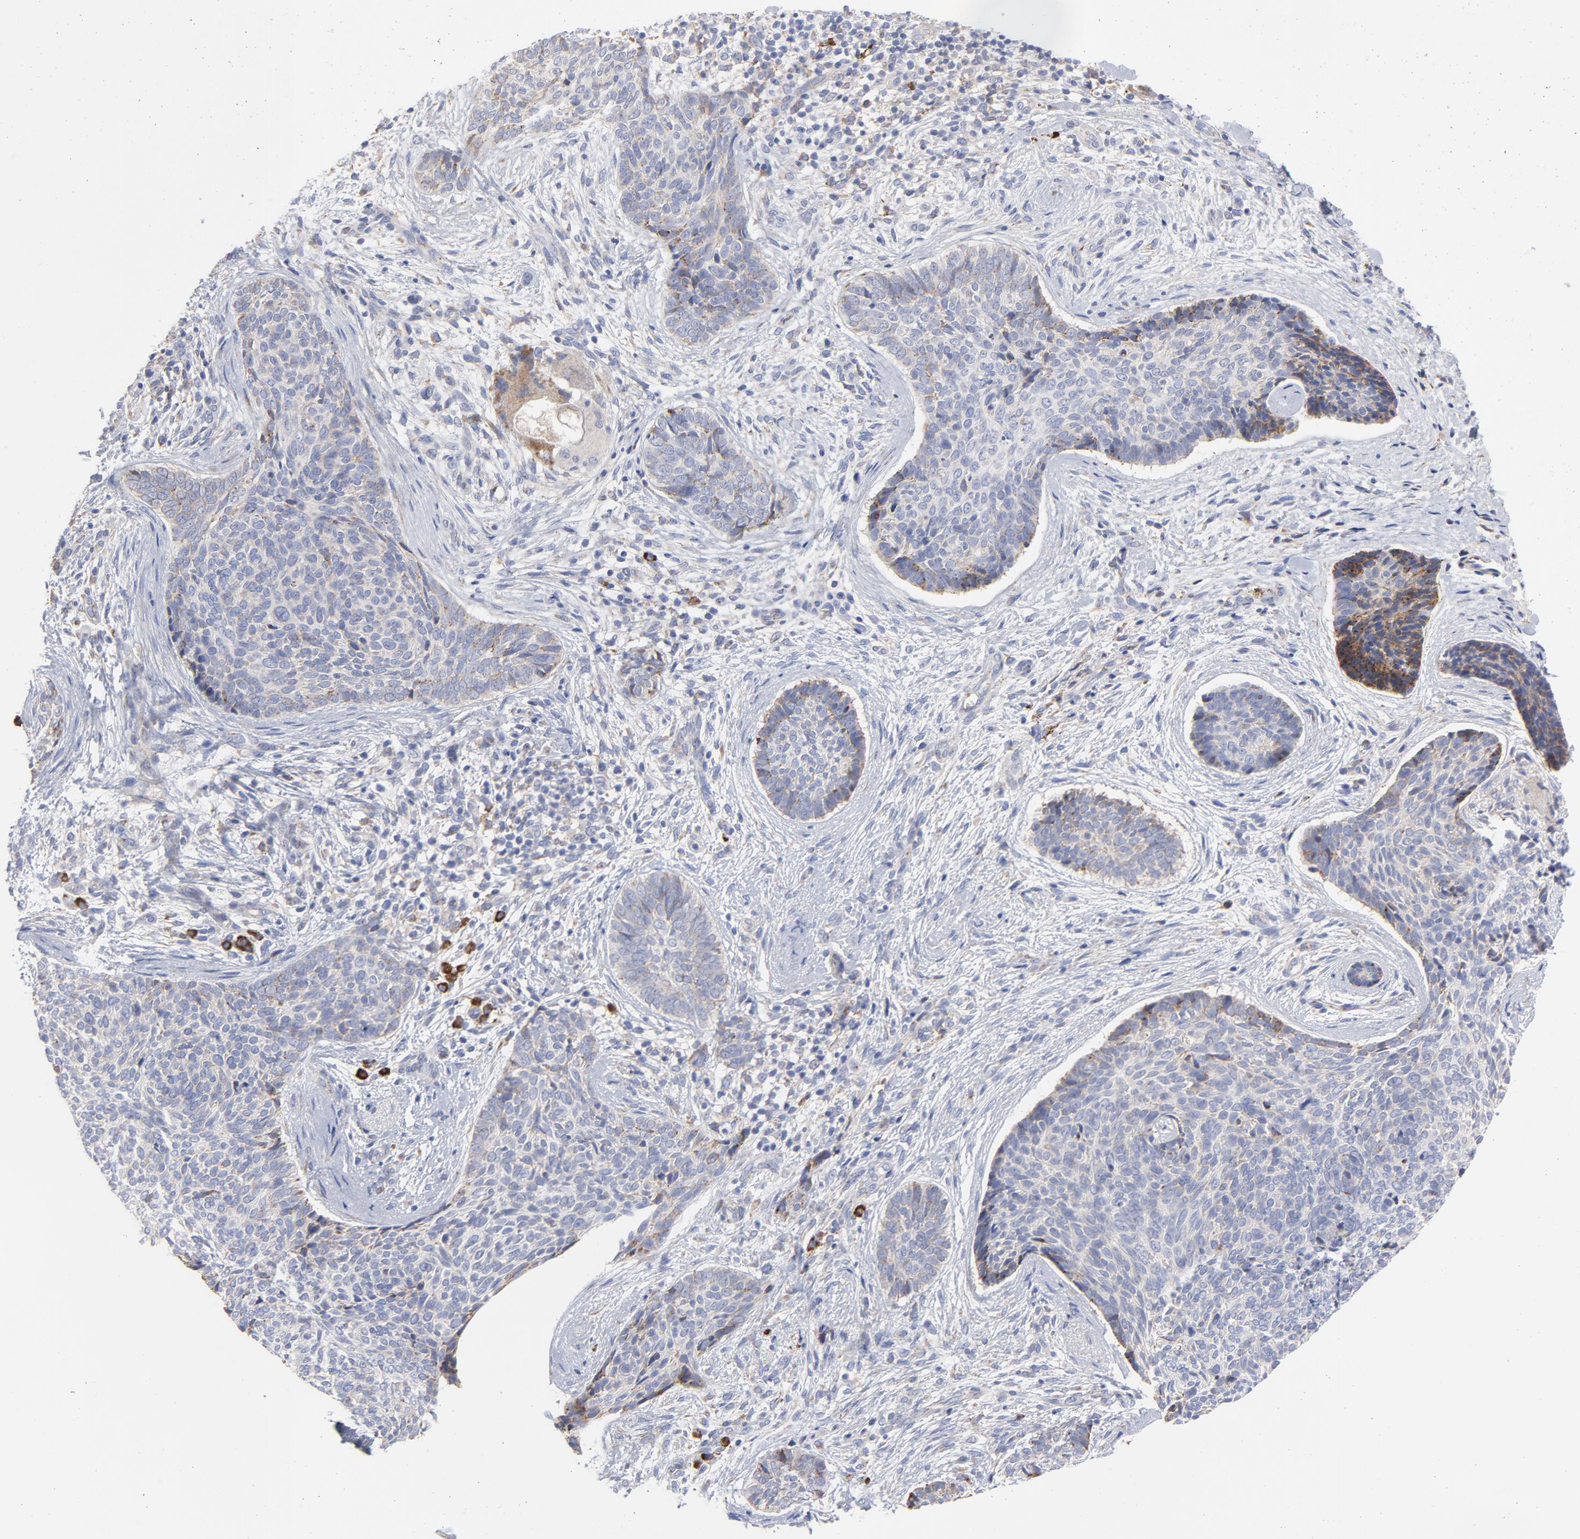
{"staining": {"intensity": "moderate", "quantity": "<25%", "location": "cytoplasmic/membranous"}, "tissue": "skin cancer", "cell_type": "Tumor cells", "image_type": "cancer", "snomed": [{"axis": "morphology", "description": "Normal tissue, NOS"}, {"axis": "morphology", "description": "Basal cell carcinoma"}, {"axis": "topography", "description": "Skin"}], "caption": "Protein positivity by immunohistochemistry (IHC) shows moderate cytoplasmic/membranous staining in approximately <25% of tumor cells in basal cell carcinoma (skin). (DAB (3,3'-diaminobenzidine) IHC with brightfield microscopy, high magnification).", "gene": "RAPGEF3", "patient": {"sex": "female", "age": 57}}